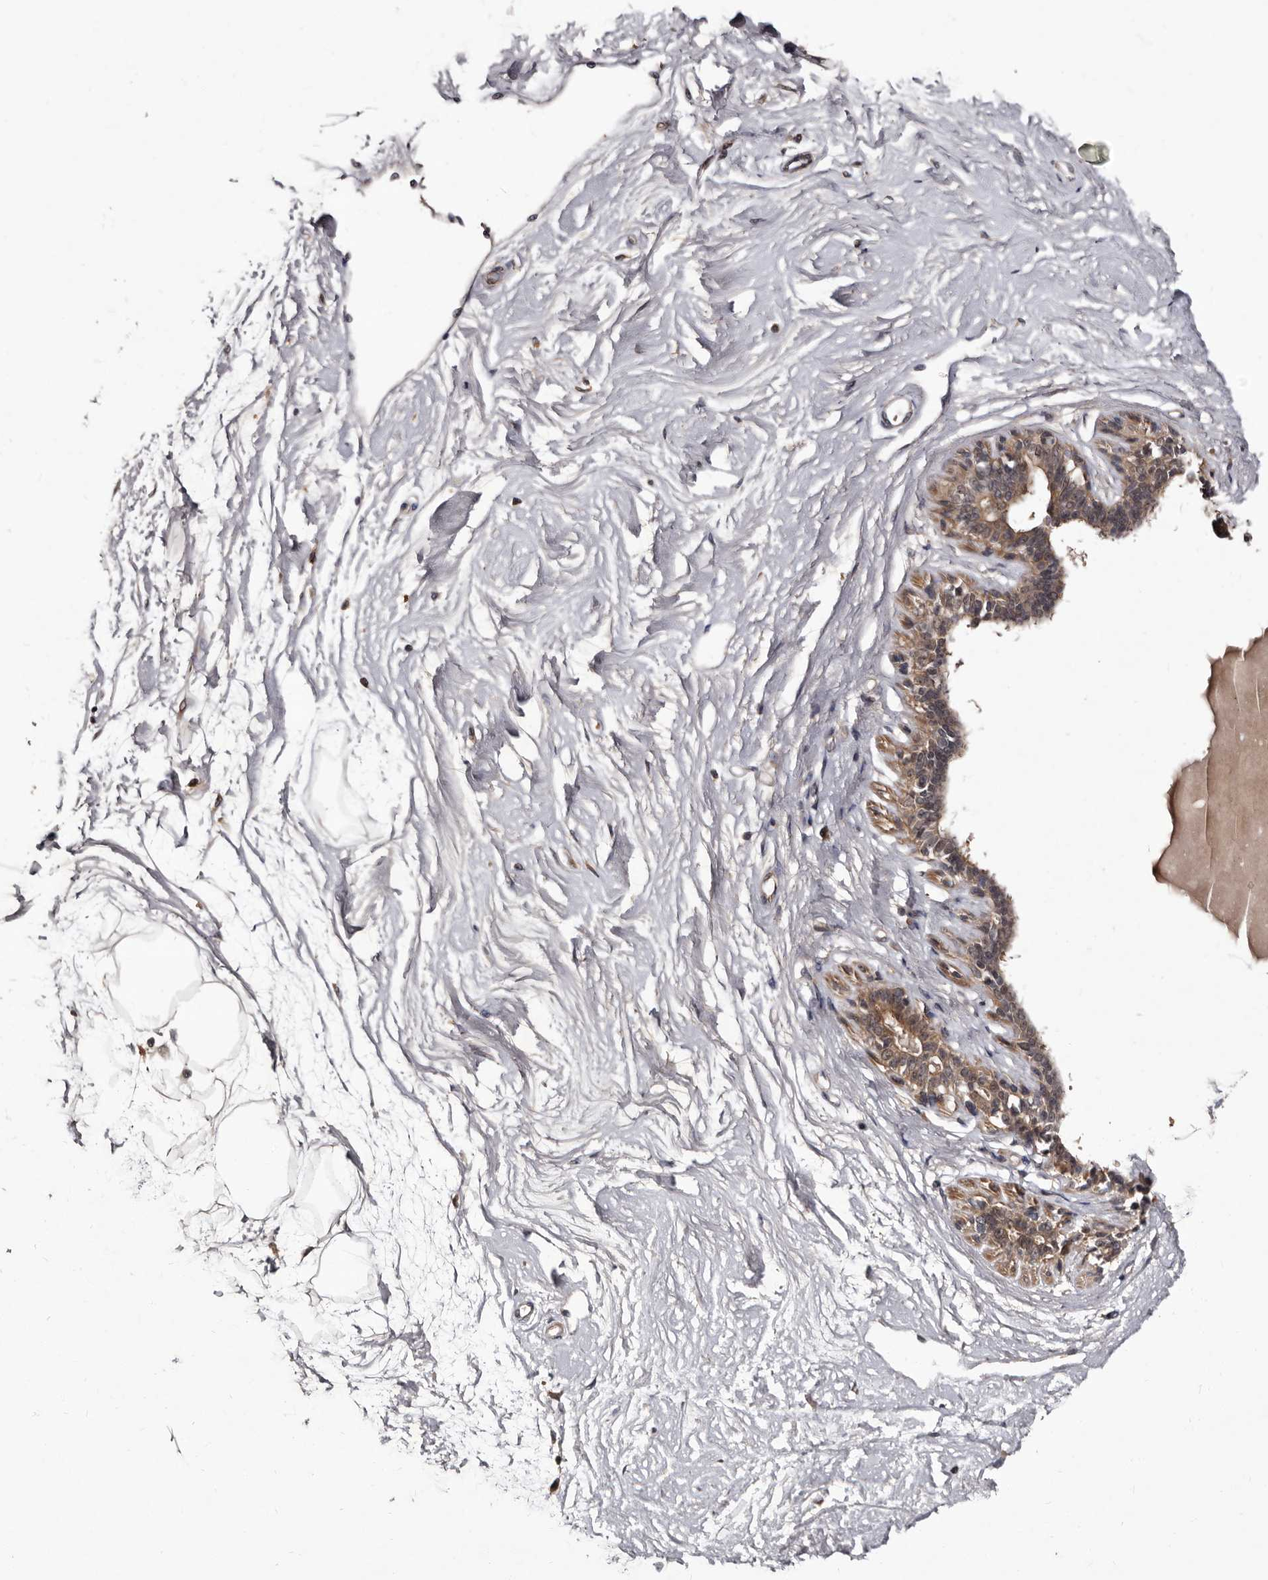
{"staining": {"intensity": "weak", "quantity": ">75%", "location": "nuclear"}, "tissue": "breast", "cell_type": "Adipocytes", "image_type": "normal", "snomed": [{"axis": "morphology", "description": "Normal tissue, NOS"}, {"axis": "topography", "description": "Breast"}], "caption": "High-magnification brightfield microscopy of unremarkable breast stained with DAB (3,3'-diaminobenzidine) (brown) and counterstained with hematoxylin (blue). adipocytes exhibit weak nuclear staining is identified in approximately>75% of cells. (DAB IHC with brightfield microscopy, high magnification).", "gene": "LANCL2", "patient": {"sex": "female", "age": 45}}